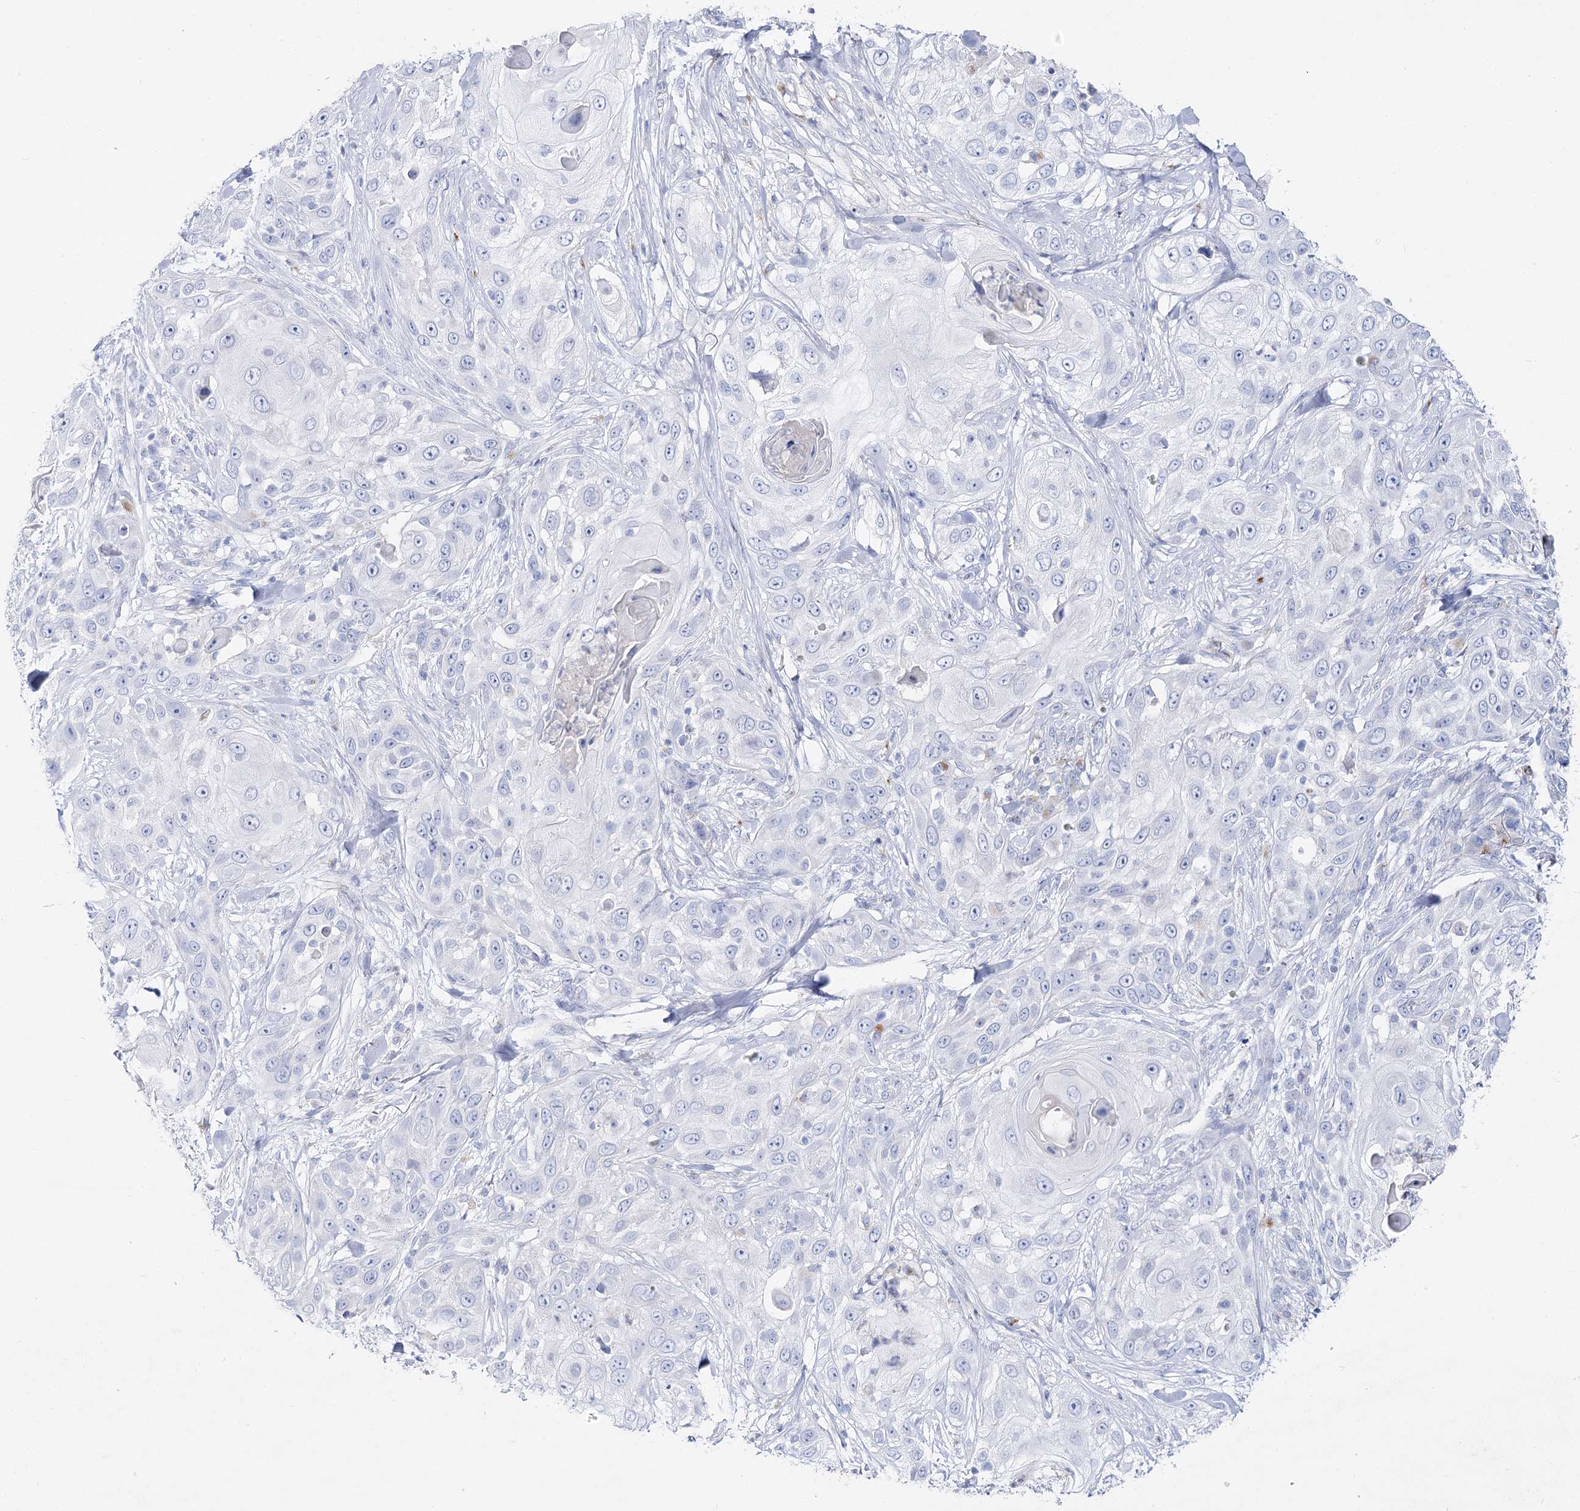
{"staining": {"intensity": "negative", "quantity": "none", "location": "none"}, "tissue": "skin cancer", "cell_type": "Tumor cells", "image_type": "cancer", "snomed": [{"axis": "morphology", "description": "Squamous cell carcinoma, NOS"}, {"axis": "topography", "description": "Skin"}], "caption": "DAB (3,3'-diaminobenzidine) immunohistochemical staining of human skin cancer demonstrates no significant expression in tumor cells.", "gene": "SLC3A1", "patient": {"sex": "female", "age": 44}}